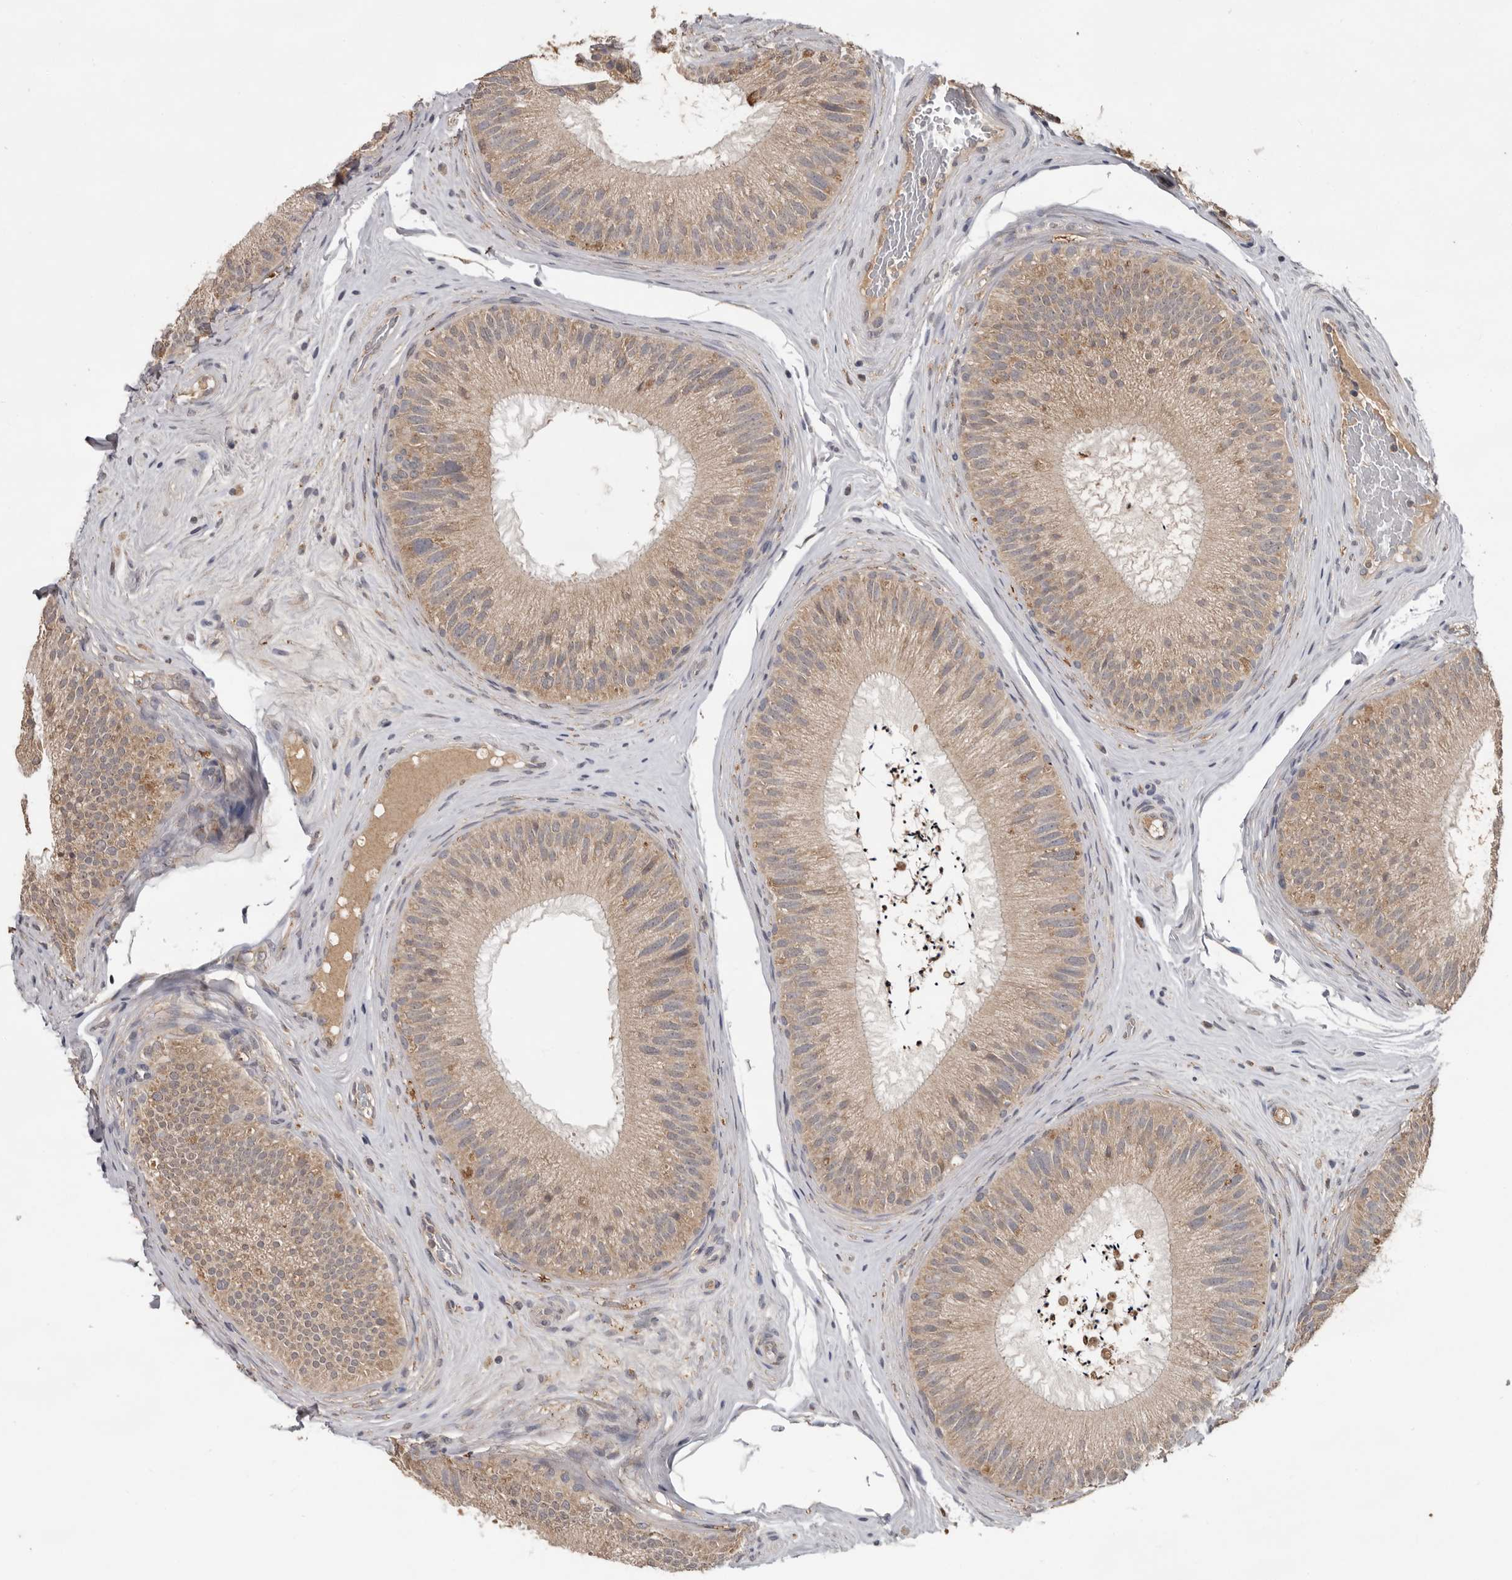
{"staining": {"intensity": "moderate", "quantity": "25%-75%", "location": "cytoplasmic/membranous"}, "tissue": "epididymis", "cell_type": "Glandular cells", "image_type": "normal", "snomed": [{"axis": "morphology", "description": "Normal tissue, NOS"}, {"axis": "topography", "description": "Epididymis"}], "caption": "Immunohistochemistry (IHC) (DAB (3,3'-diaminobenzidine)) staining of normal epididymis exhibits moderate cytoplasmic/membranous protein staining in about 25%-75% of glandular cells. Using DAB (3,3'-diaminobenzidine) (brown) and hematoxylin (blue) stains, captured at high magnification using brightfield microscopy.", "gene": "MTF1", "patient": {"sex": "male", "age": 45}}